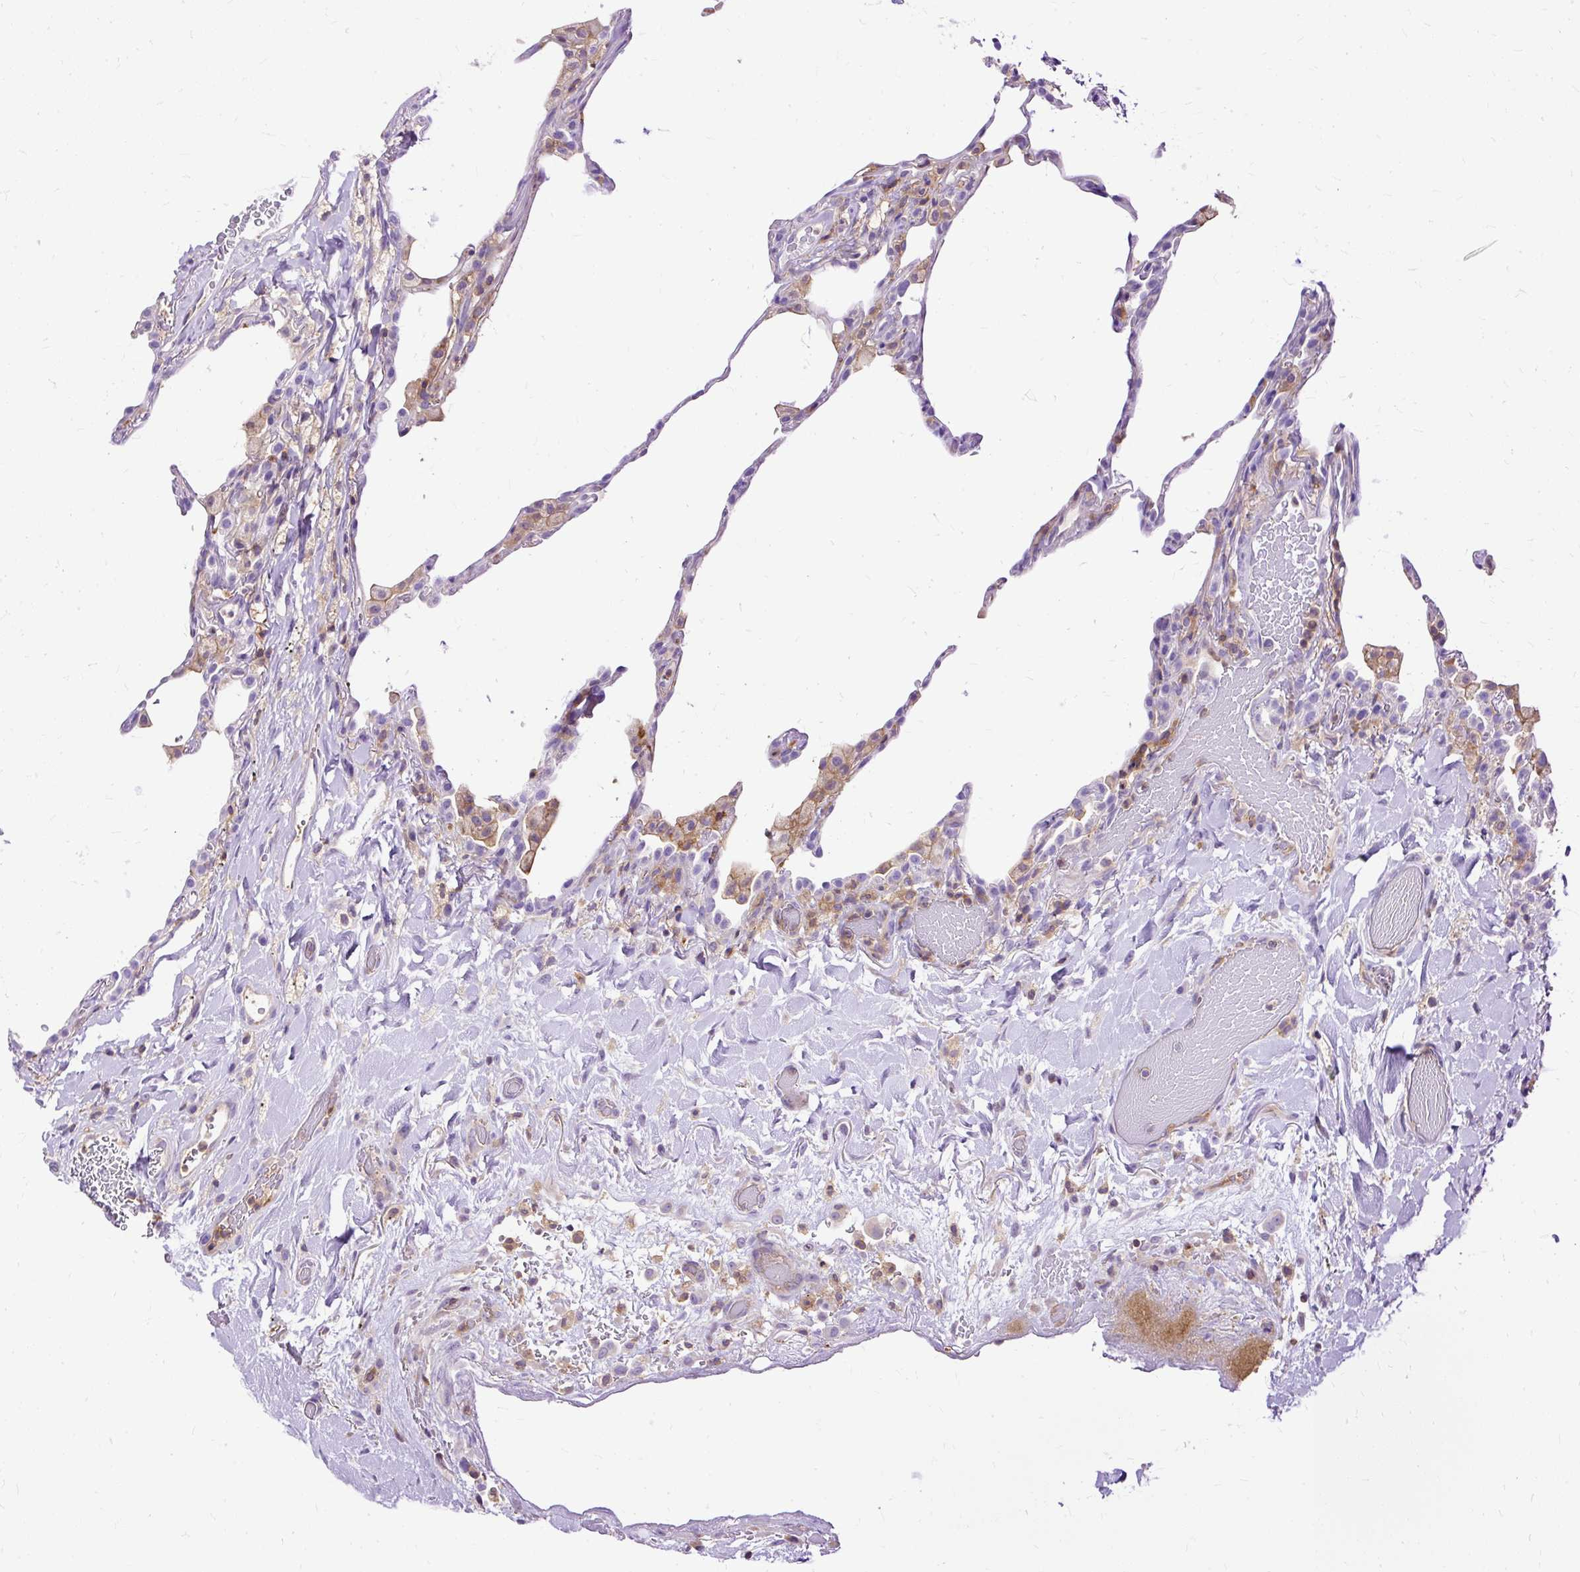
{"staining": {"intensity": "negative", "quantity": "none", "location": "none"}, "tissue": "lung", "cell_type": "Alveolar cells", "image_type": "normal", "snomed": [{"axis": "morphology", "description": "Normal tissue, NOS"}, {"axis": "topography", "description": "Lung"}], "caption": "IHC image of unremarkable human lung stained for a protein (brown), which shows no staining in alveolar cells.", "gene": "TWF2", "patient": {"sex": "female", "age": 57}}